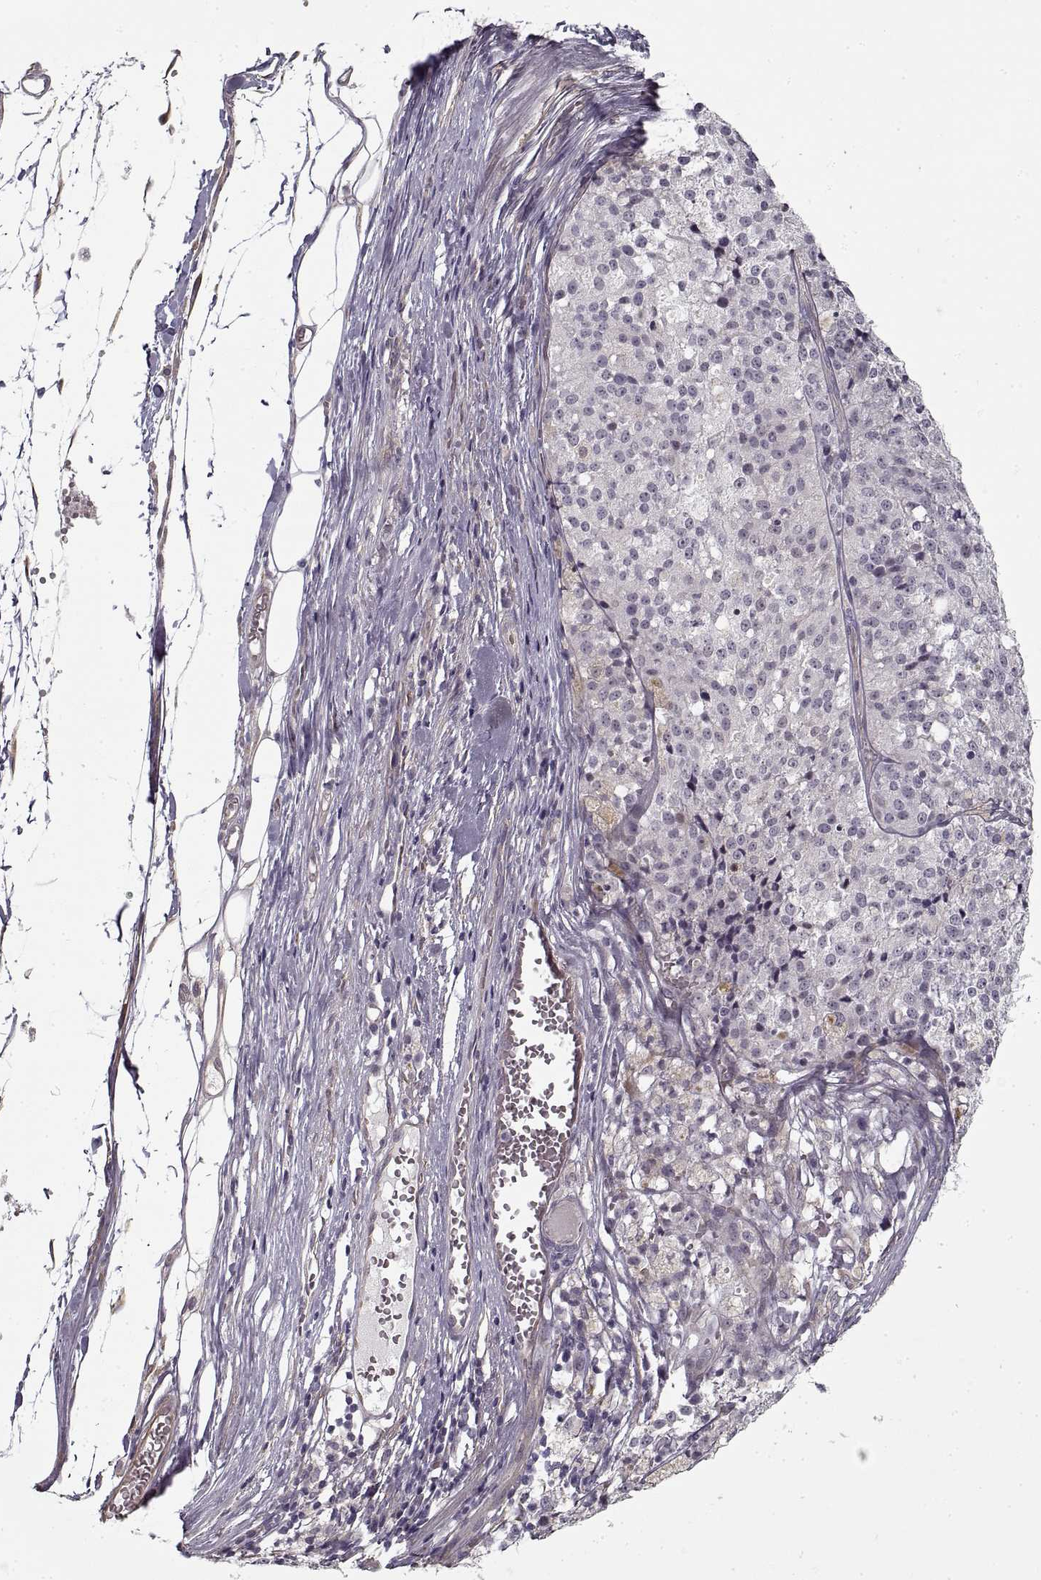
{"staining": {"intensity": "negative", "quantity": "none", "location": "none"}, "tissue": "melanoma", "cell_type": "Tumor cells", "image_type": "cancer", "snomed": [{"axis": "morphology", "description": "Malignant melanoma, Metastatic site"}, {"axis": "topography", "description": "Lymph node"}], "caption": "Tumor cells are negative for brown protein staining in melanoma.", "gene": "LAMB2", "patient": {"sex": "female", "age": 64}}